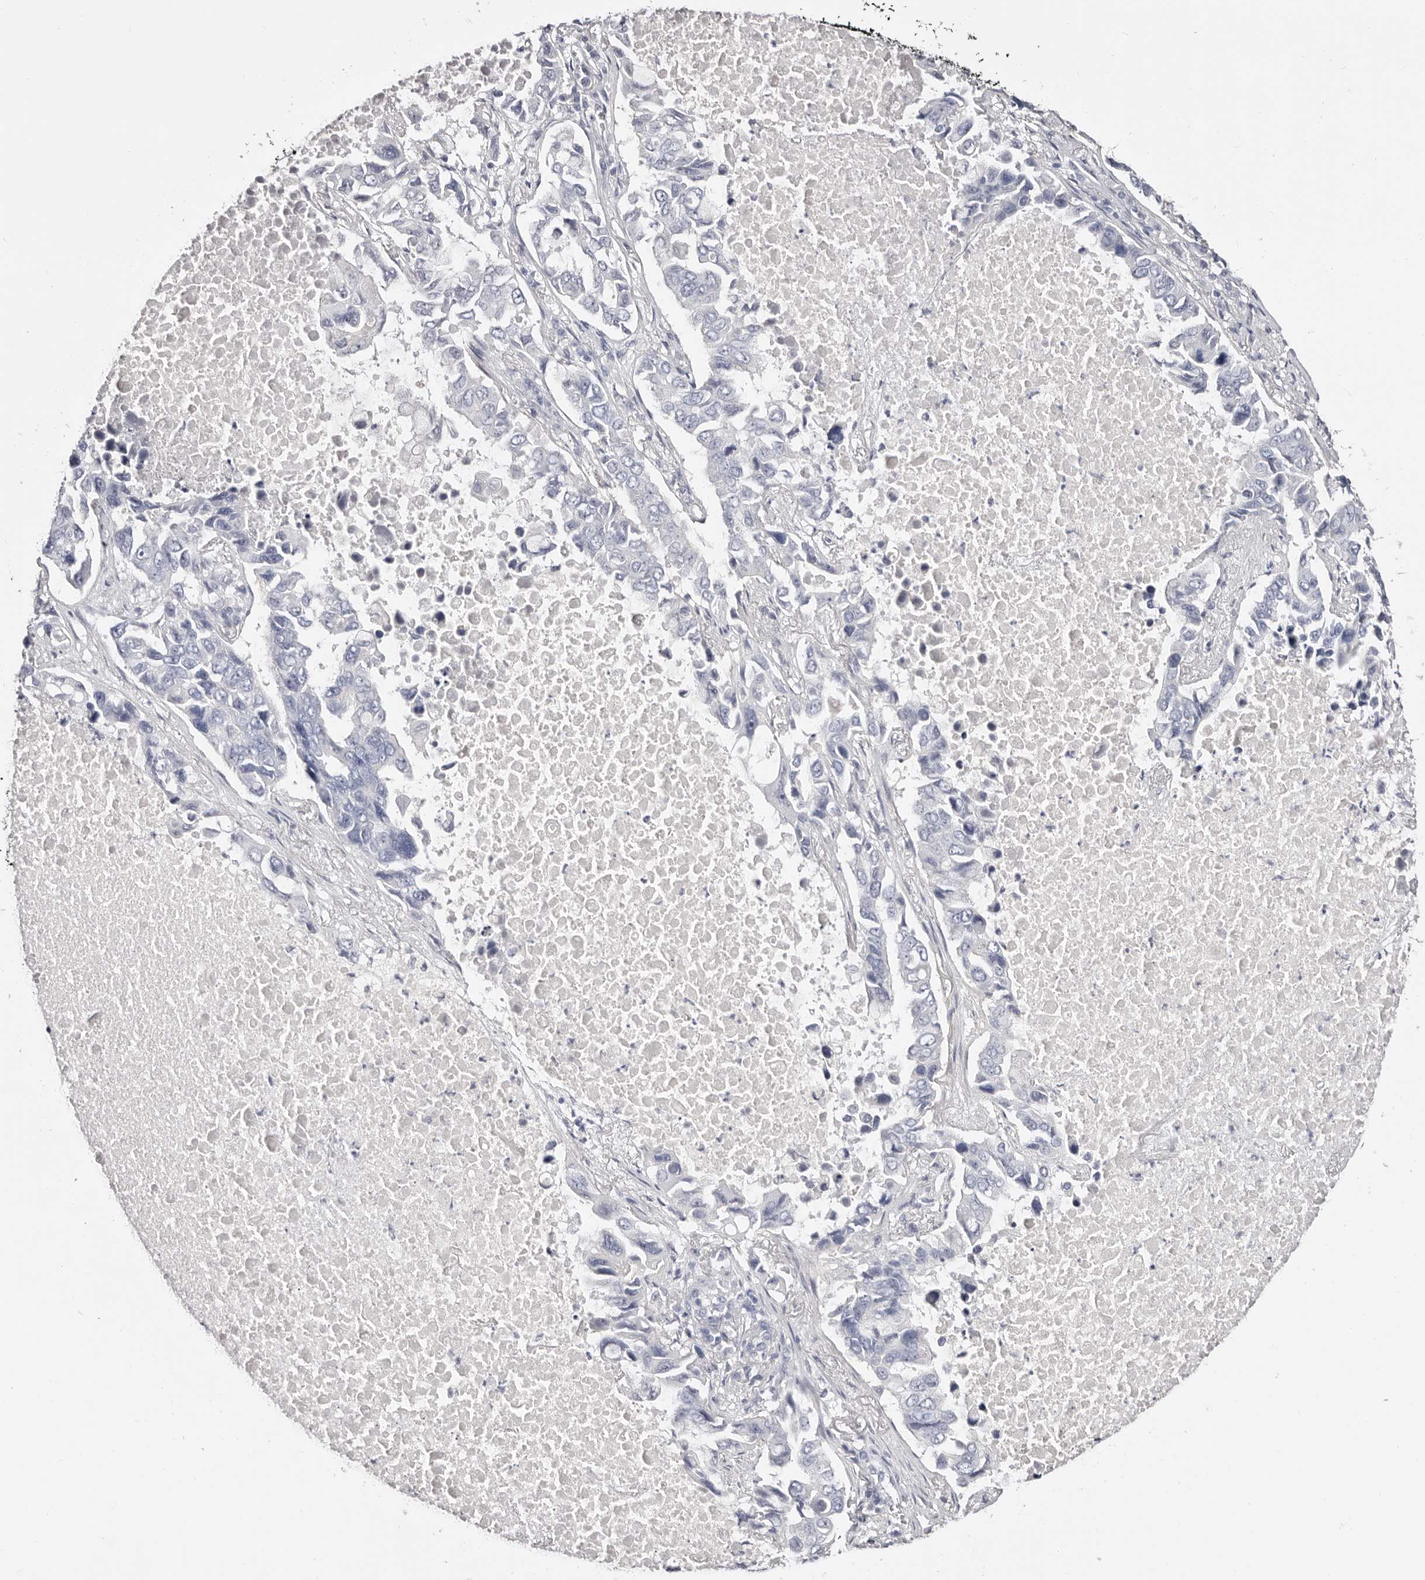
{"staining": {"intensity": "negative", "quantity": "none", "location": "none"}, "tissue": "lung cancer", "cell_type": "Tumor cells", "image_type": "cancer", "snomed": [{"axis": "morphology", "description": "Adenocarcinoma, NOS"}, {"axis": "topography", "description": "Lung"}], "caption": "Tumor cells show no significant protein staining in adenocarcinoma (lung). (DAB (3,3'-diaminobenzidine) IHC visualized using brightfield microscopy, high magnification).", "gene": "AKNAD1", "patient": {"sex": "male", "age": 64}}